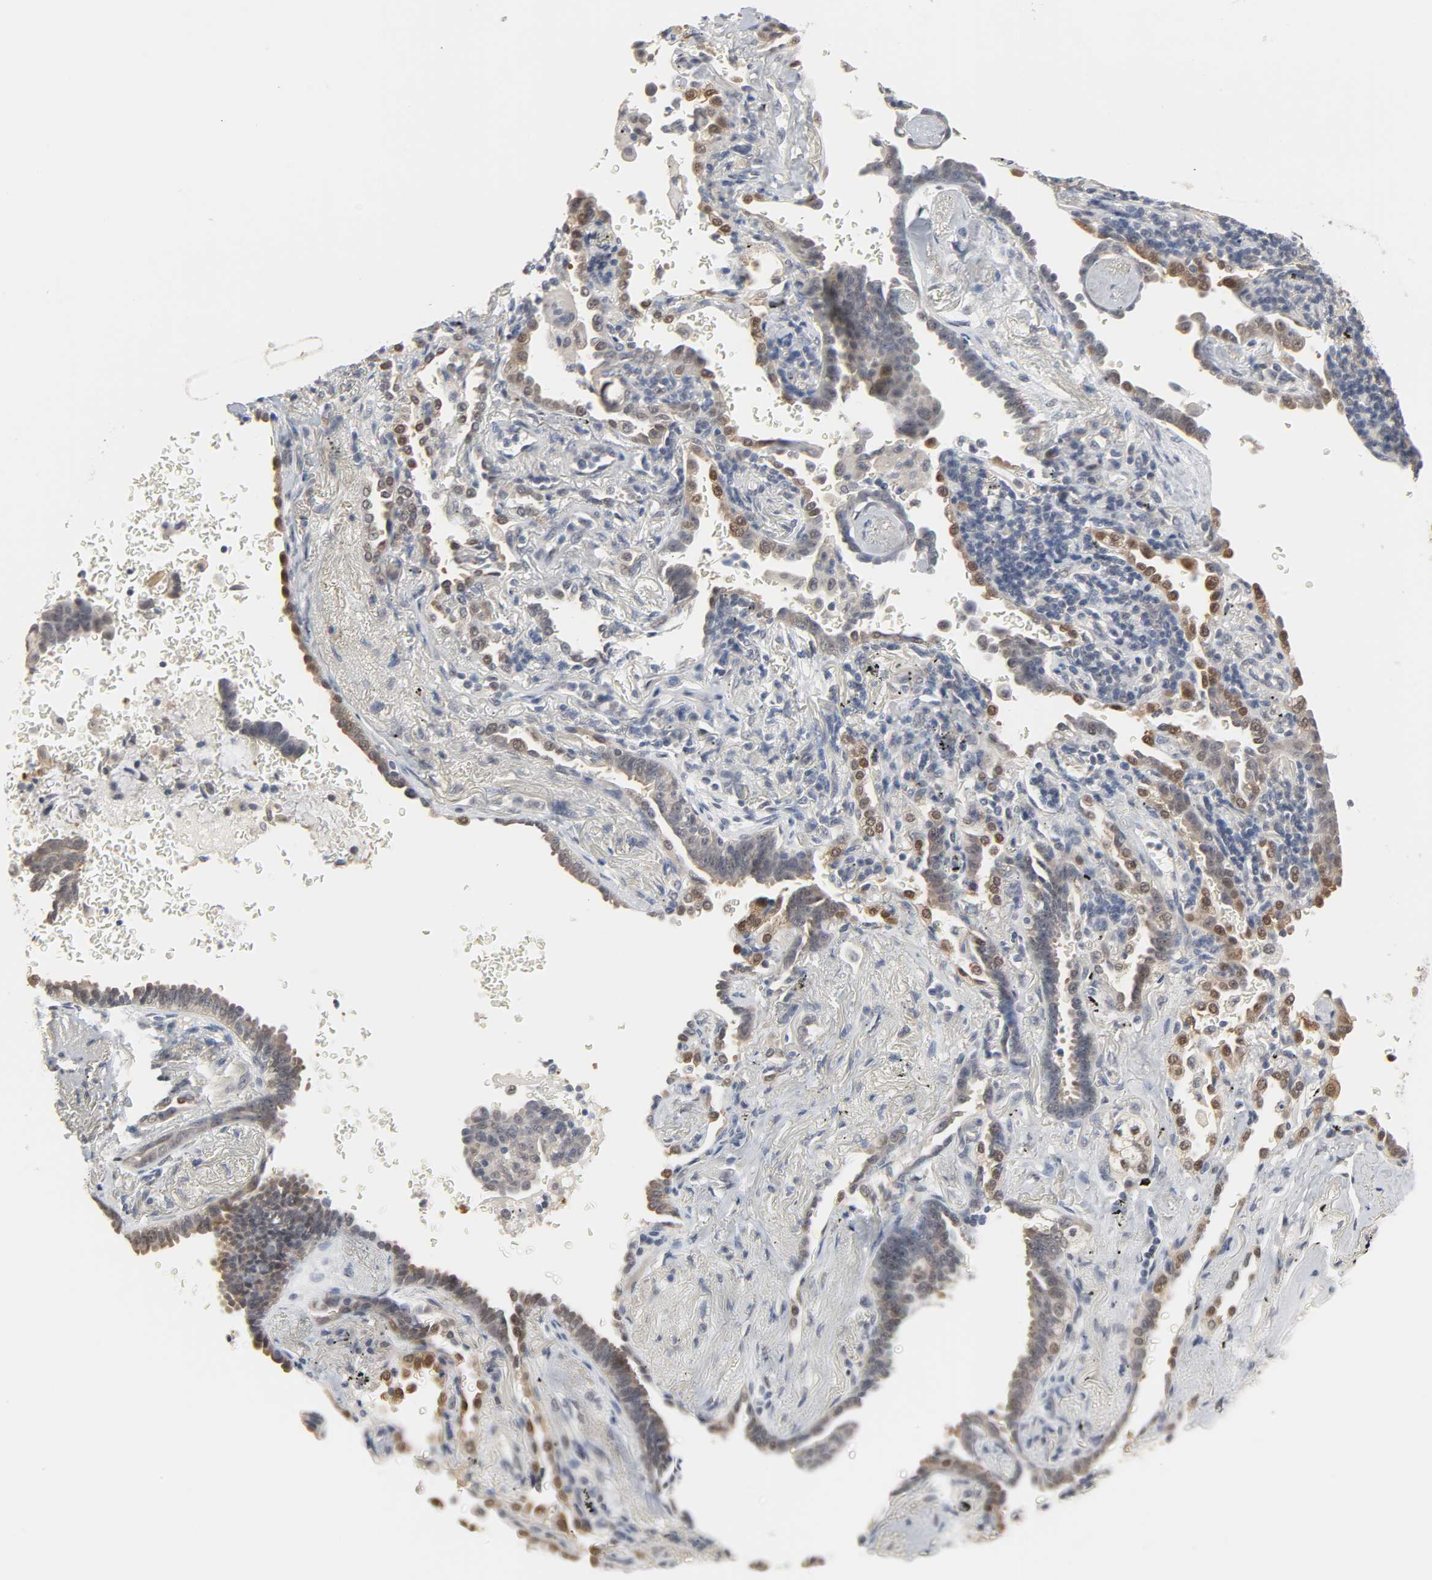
{"staining": {"intensity": "moderate", "quantity": "<25%", "location": "cytoplasmic/membranous"}, "tissue": "lung cancer", "cell_type": "Tumor cells", "image_type": "cancer", "snomed": [{"axis": "morphology", "description": "Adenocarcinoma, NOS"}, {"axis": "topography", "description": "Lung"}], "caption": "Immunohistochemistry (IHC) histopathology image of human lung cancer stained for a protein (brown), which exhibits low levels of moderate cytoplasmic/membranous expression in about <25% of tumor cells.", "gene": "ACSS2", "patient": {"sex": "female", "age": 64}}